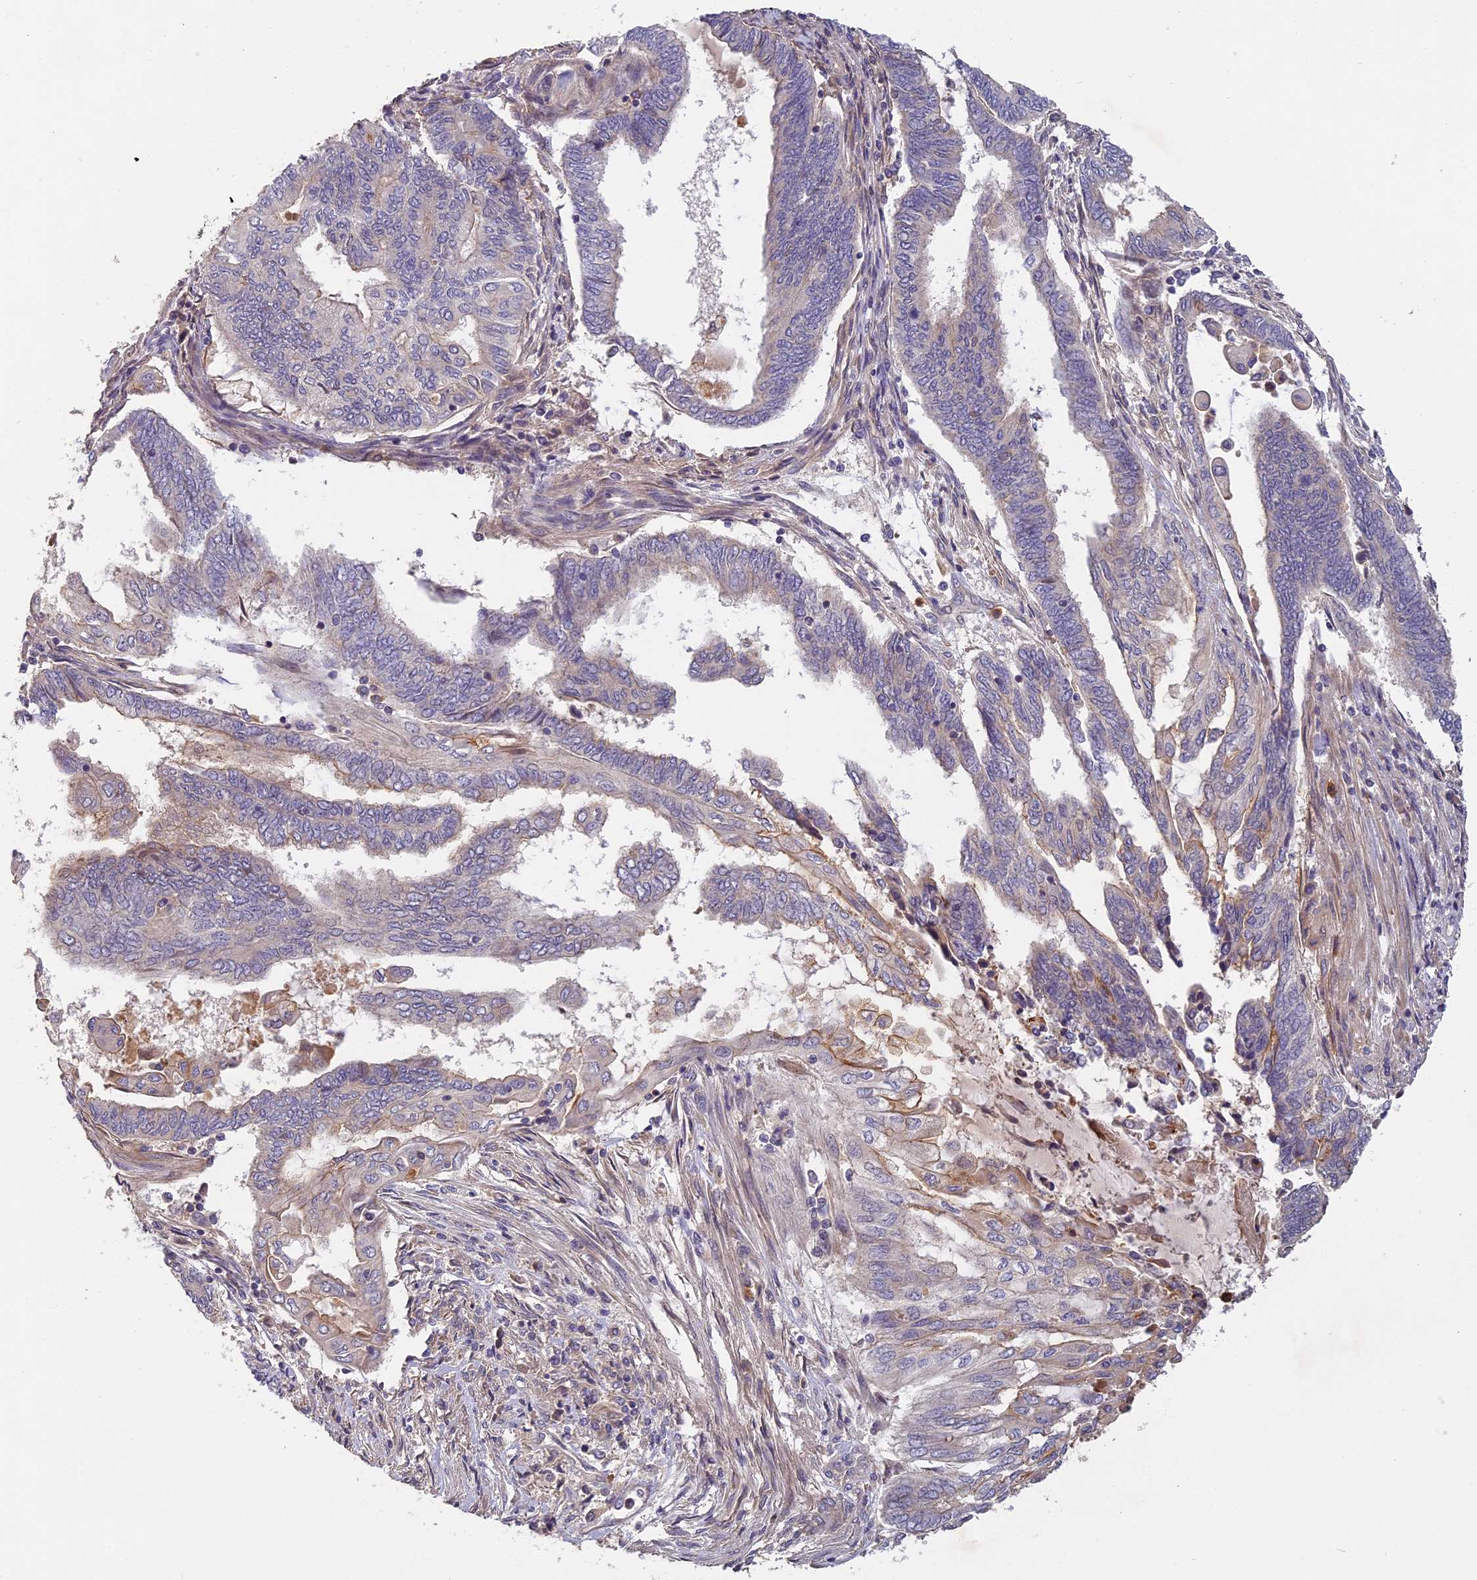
{"staining": {"intensity": "weak", "quantity": "<25%", "location": "cytoplasmic/membranous"}, "tissue": "endometrial cancer", "cell_type": "Tumor cells", "image_type": "cancer", "snomed": [{"axis": "morphology", "description": "Adenocarcinoma, NOS"}, {"axis": "topography", "description": "Uterus"}, {"axis": "topography", "description": "Endometrium"}], "caption": "Immunohistochemical staining of endometrial cancer demonstrates no significant expression in tumor cells. The staining is performed using DAB brown chromogen with nuclei counter-stained in using hematoxylin.", "gene": "AP4E1", "patient": {"sex": "female", "age": 70}}